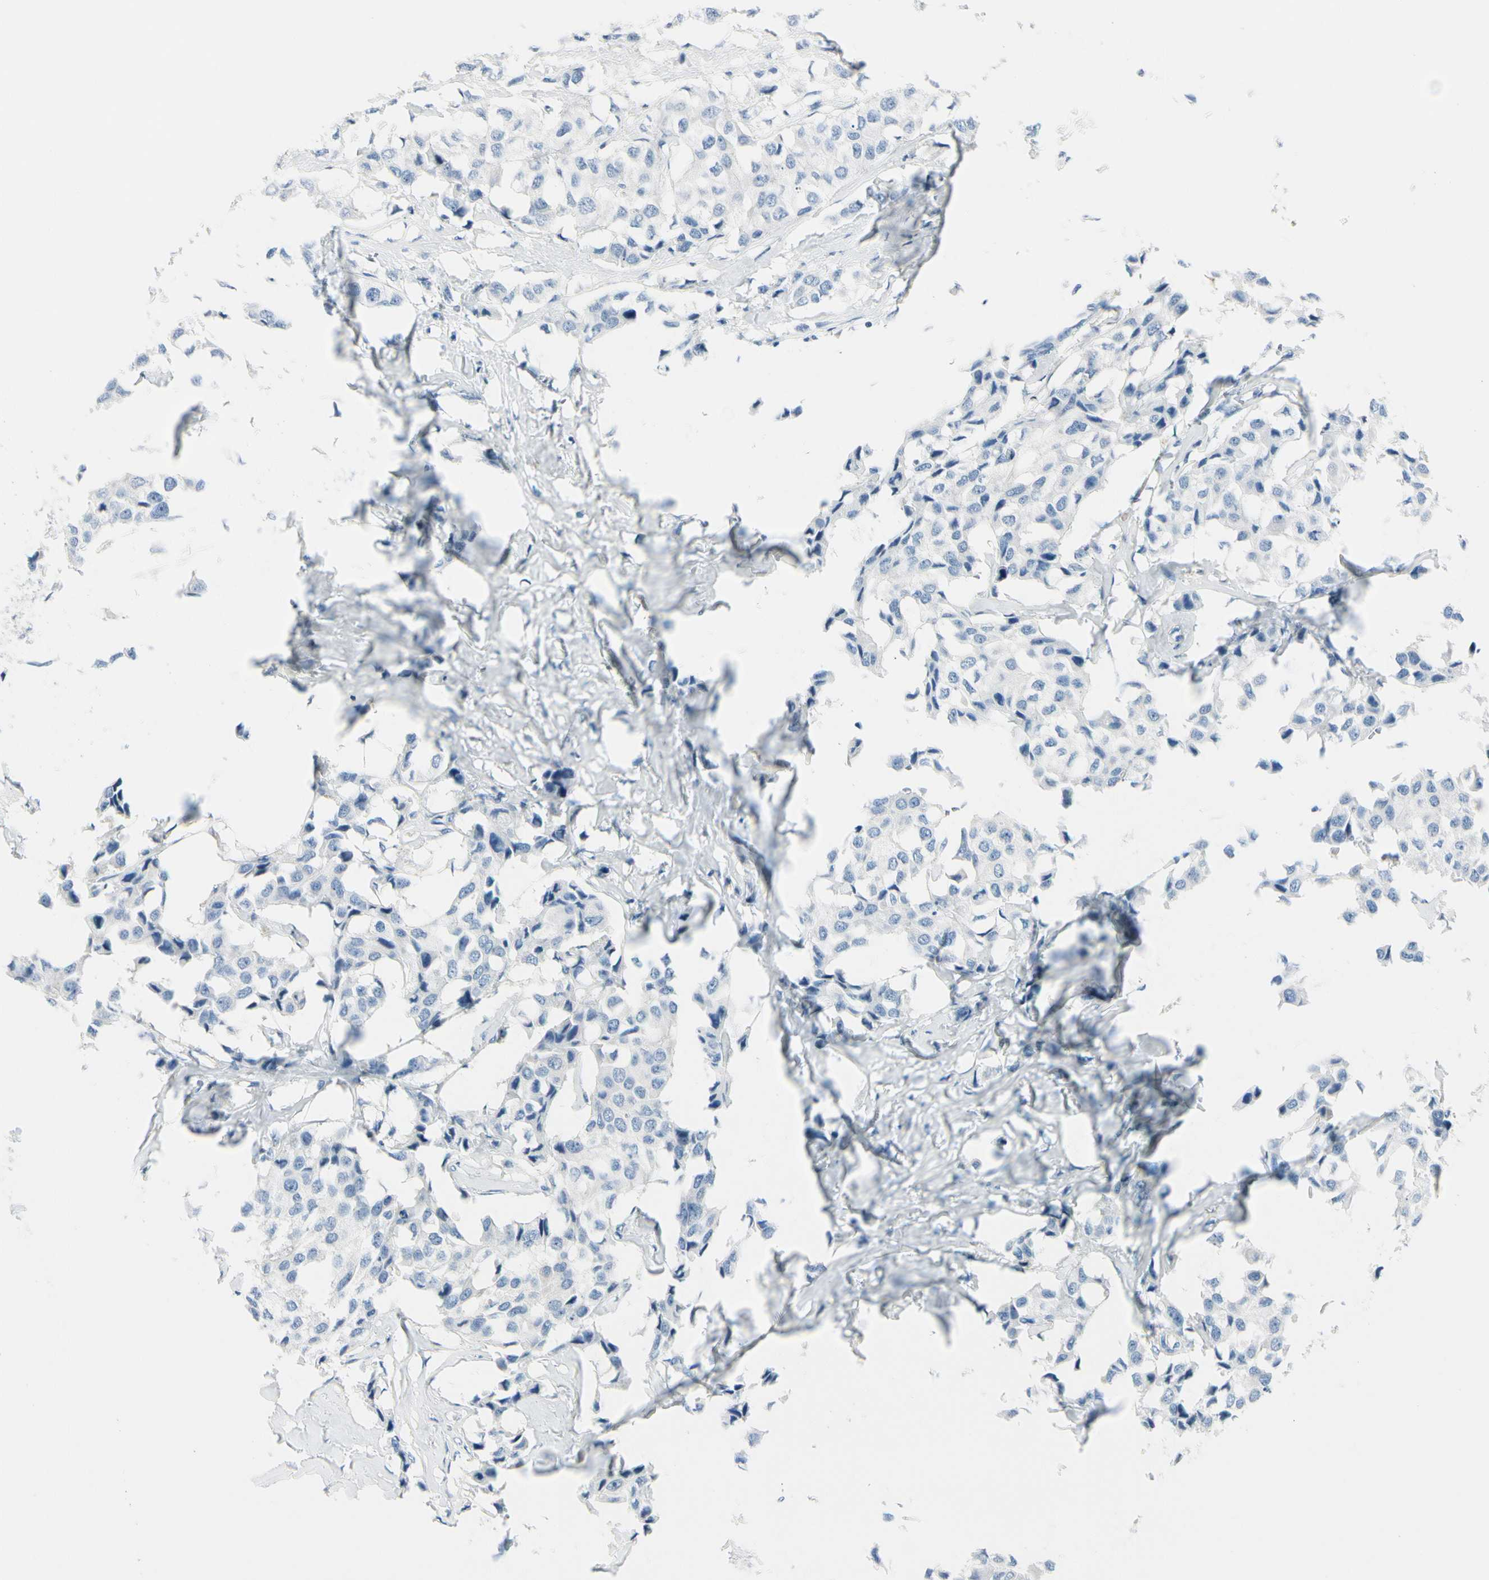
{"staining": {"intensity": "negative", "quantity": "none", "location": "none"}, "tissue": "breast cancer", "cell_type": "Tumor cells", "image_type": "cancer", "snomed": [{"axis": "morphology", "description": "Duct carcinoma"}, {"axis": "topography", "description": "Breast"}], "caption": "An IHC image of infiltrating ductal carcinoma (breast) is shown. There is no staining in tumor cells of infiltrating ductal carcinoma (breast).", "gene": "PEBP1", "patient": {"sex": "female", "age": 80}}